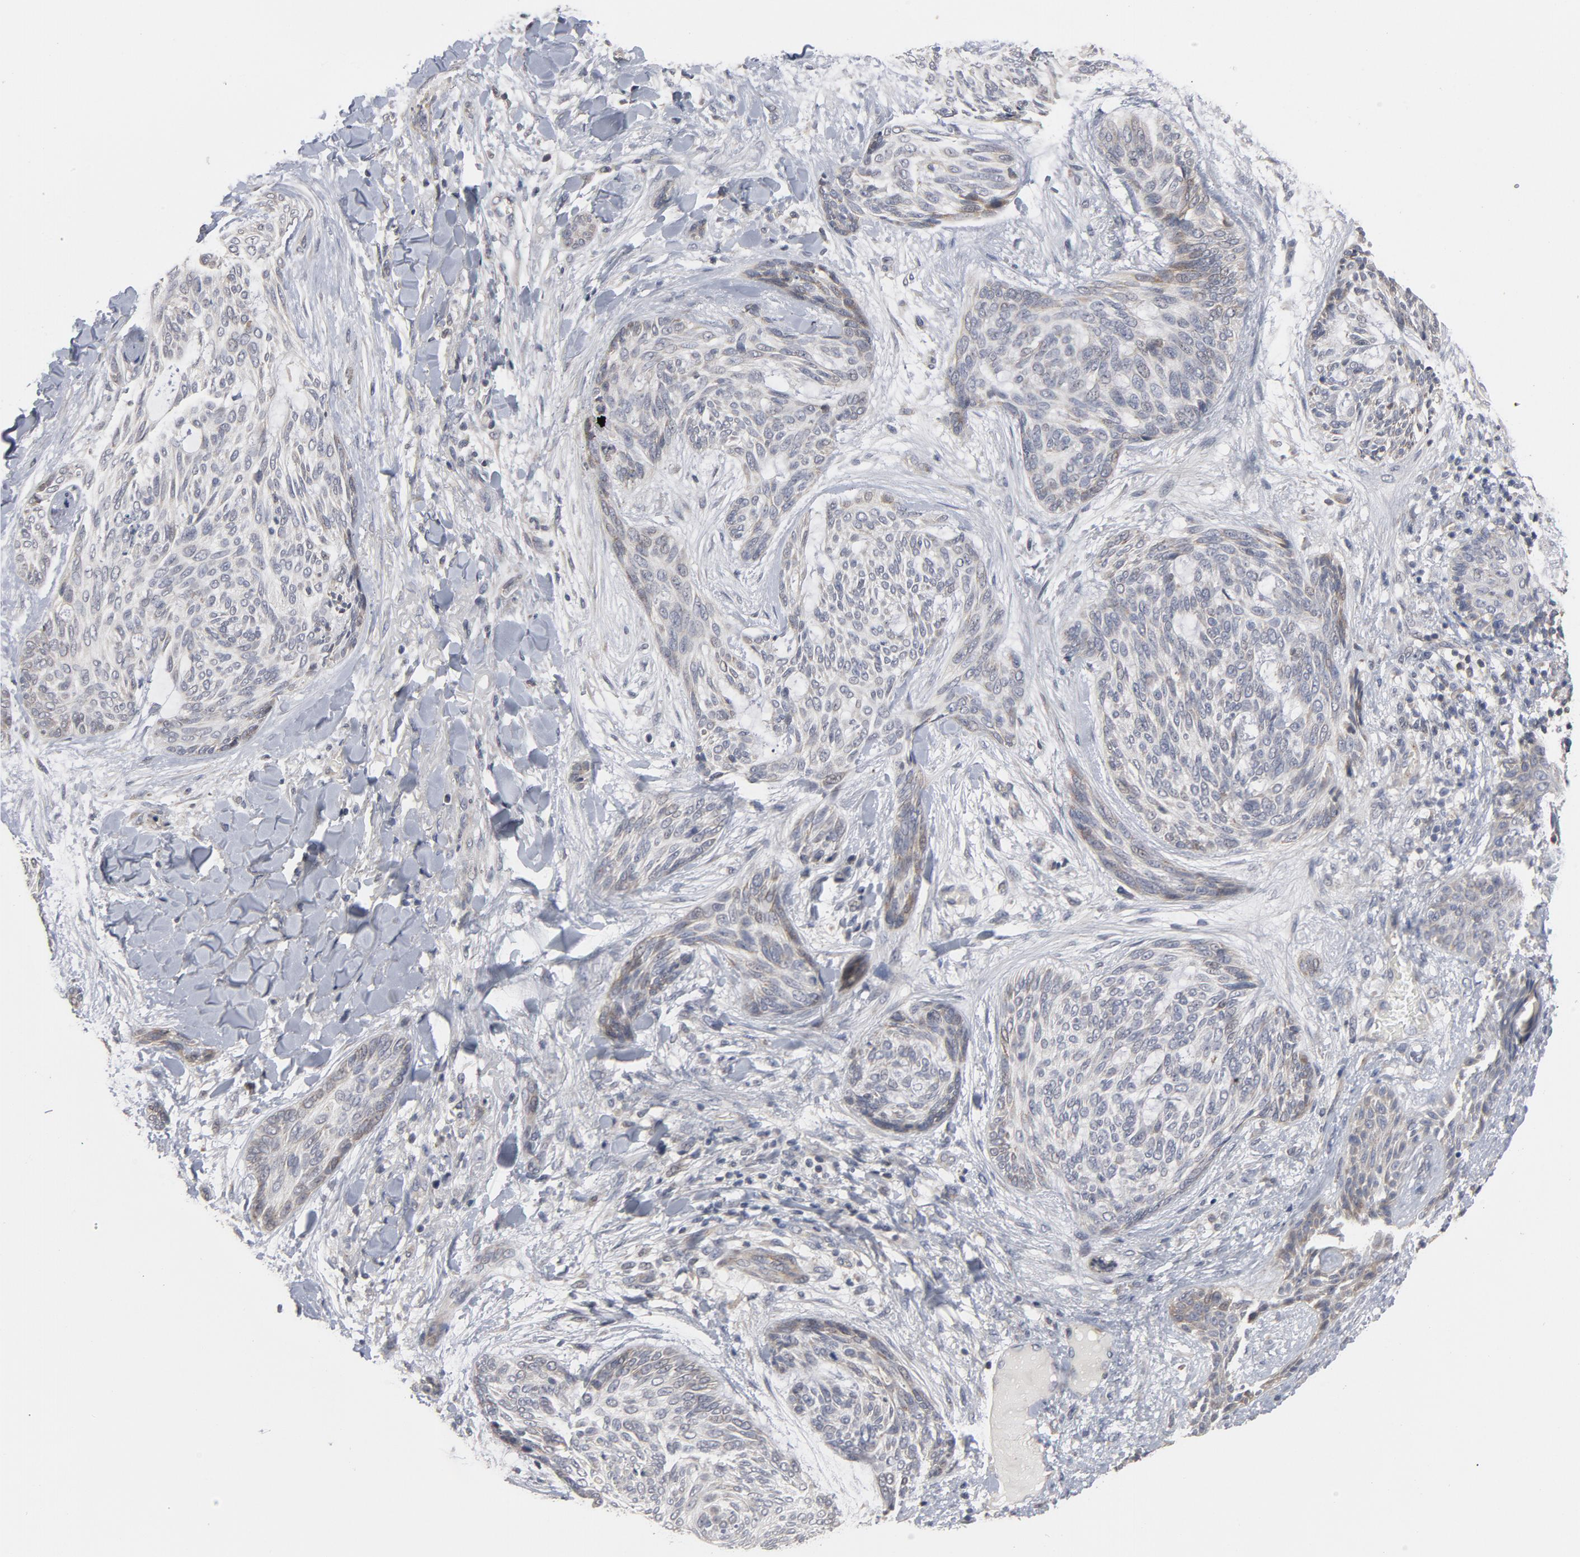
{"staining": {"intensity": "negative", "quantity": "none", "location": "none"}, "tissue": "skin cancer", "cell_type": "Tumor cells", "image_type": "cancer", "snomed": [{"axis": "morphology", "description": "Normal tissue, NOS"}, {"axis": "morphology", "description": "Basal cell carcinoma"}, {"axis": "topography", "description": "Skin"}], "caption": "An immunohistochemistry image of skin cancer (basal cell carcinoma) is shown. There is no staining in tumor cells of skin cancer (basal cell carcinoma).", "gene": "PPP1R1B", "patient": {"sex": "female", "age": 71}}